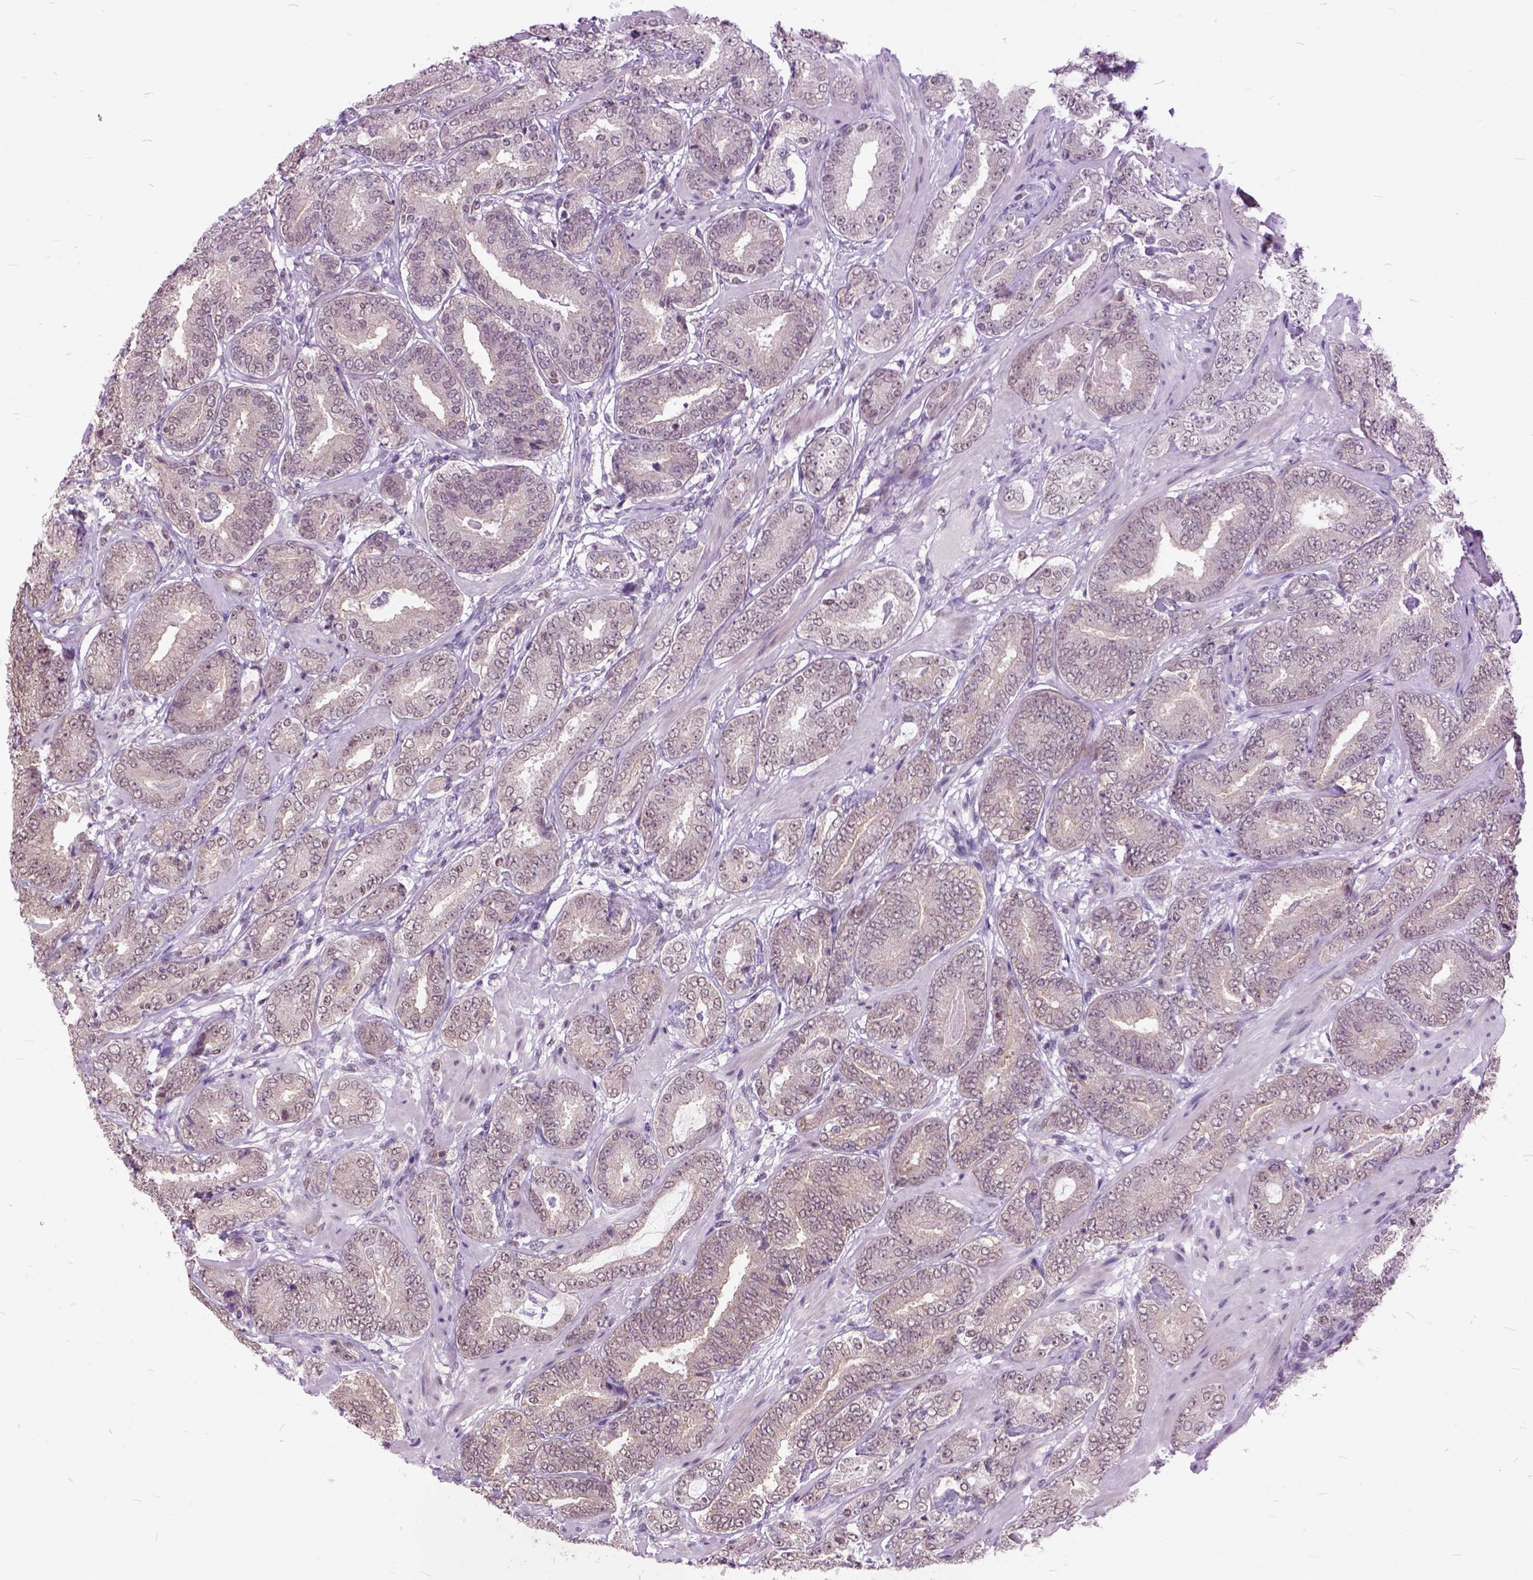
{"staining": {"intensity": "moderate", "quantity": "<25%", "location": "cytoplasmic/membranous,nuclear"}, "tissue": "prostate cancer", "cell_type": "Tumor cells", "image_type": "cancer", "snomed": [{"axis": "morphology", "description": "Adenocarcinoma, Low grade"}, {"axis": "topography", "description": "Prostate"}], "caption": "Brown immunohistochemical staining in human adenocarcinoma (low-grade) (prostate) reveals moderate cytoplasmic/membranous and nuclear expression in about <25% of tumor cells.", "gene": "ORC5", "patient": {"sex": "male", "age": 60}}